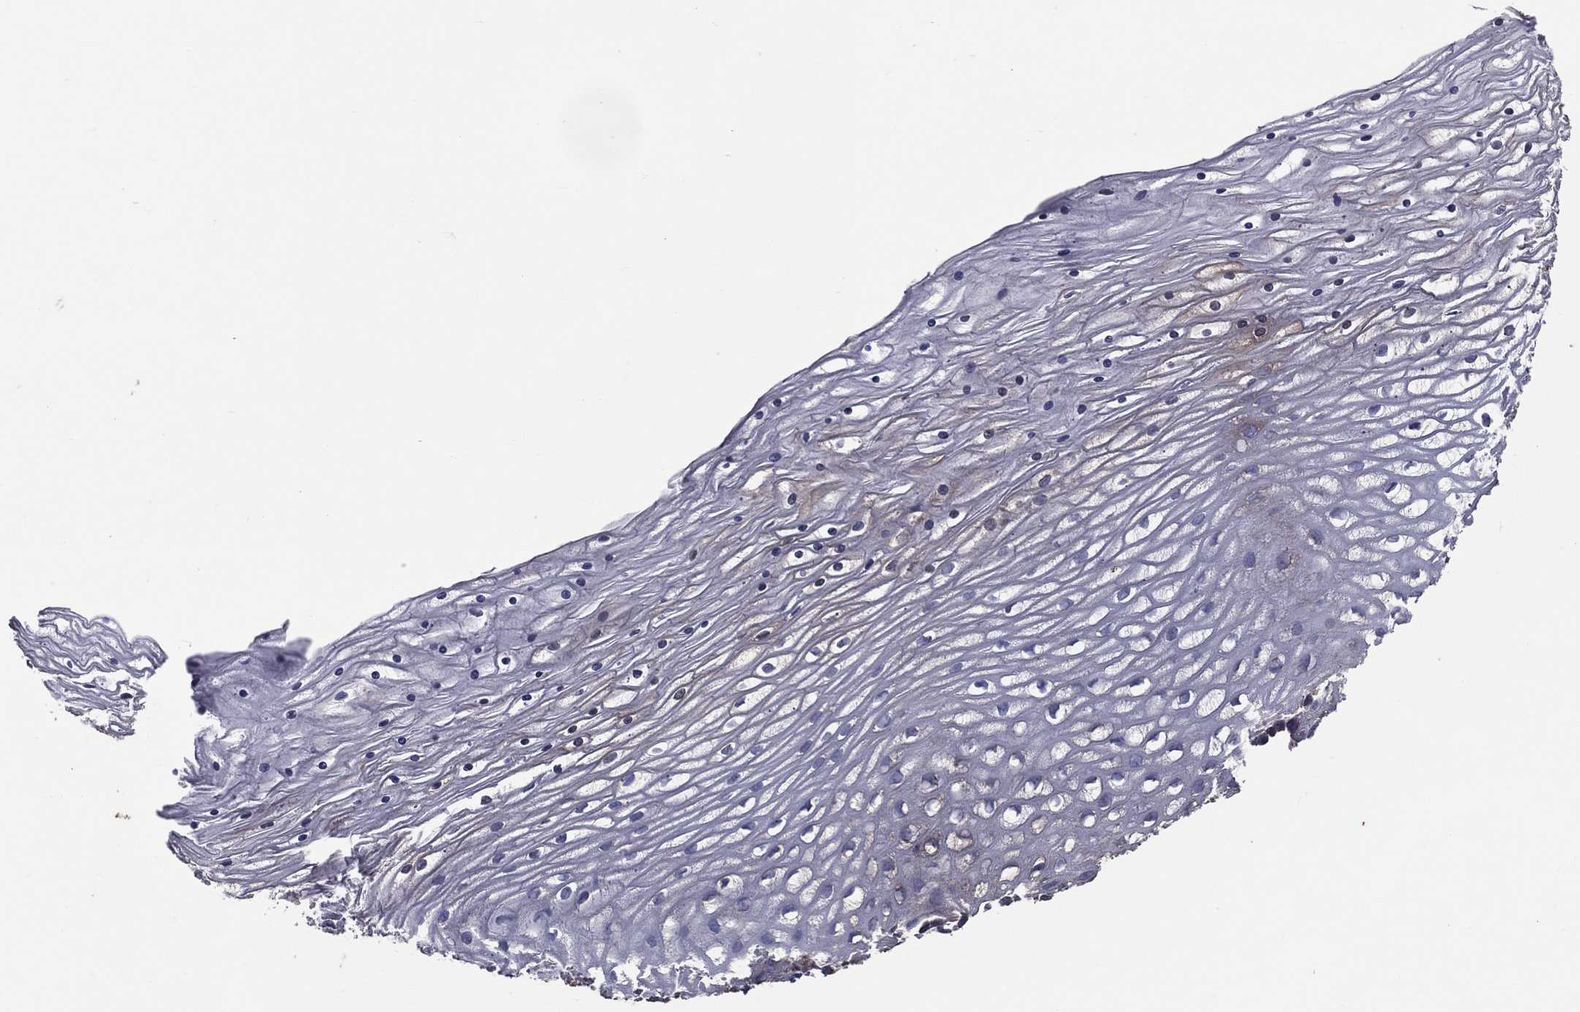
{"staining": {"intensity": "moderate", "quantity": "25%-75%", "location": "cytoplasmic/membranous"}, "tissue": "cervix", "cell_type": "Glandular cells", "image_type": "normal", "snomed": [{"axis": "morphology", "description": "Normal tissue, NOS"}, {"axis": "topography", "description": "Cervix"}], "caption": "Immunohistochemistry (DAB (3,3'-diaminobenzidine)) staining of normal human cervix demonstrates moderate cytoplasmic/membranous protein expression in approximately 25%-75% of glandular cells.", "gene": "SARS1", "patient": {"sex": "female", "age": 35}}